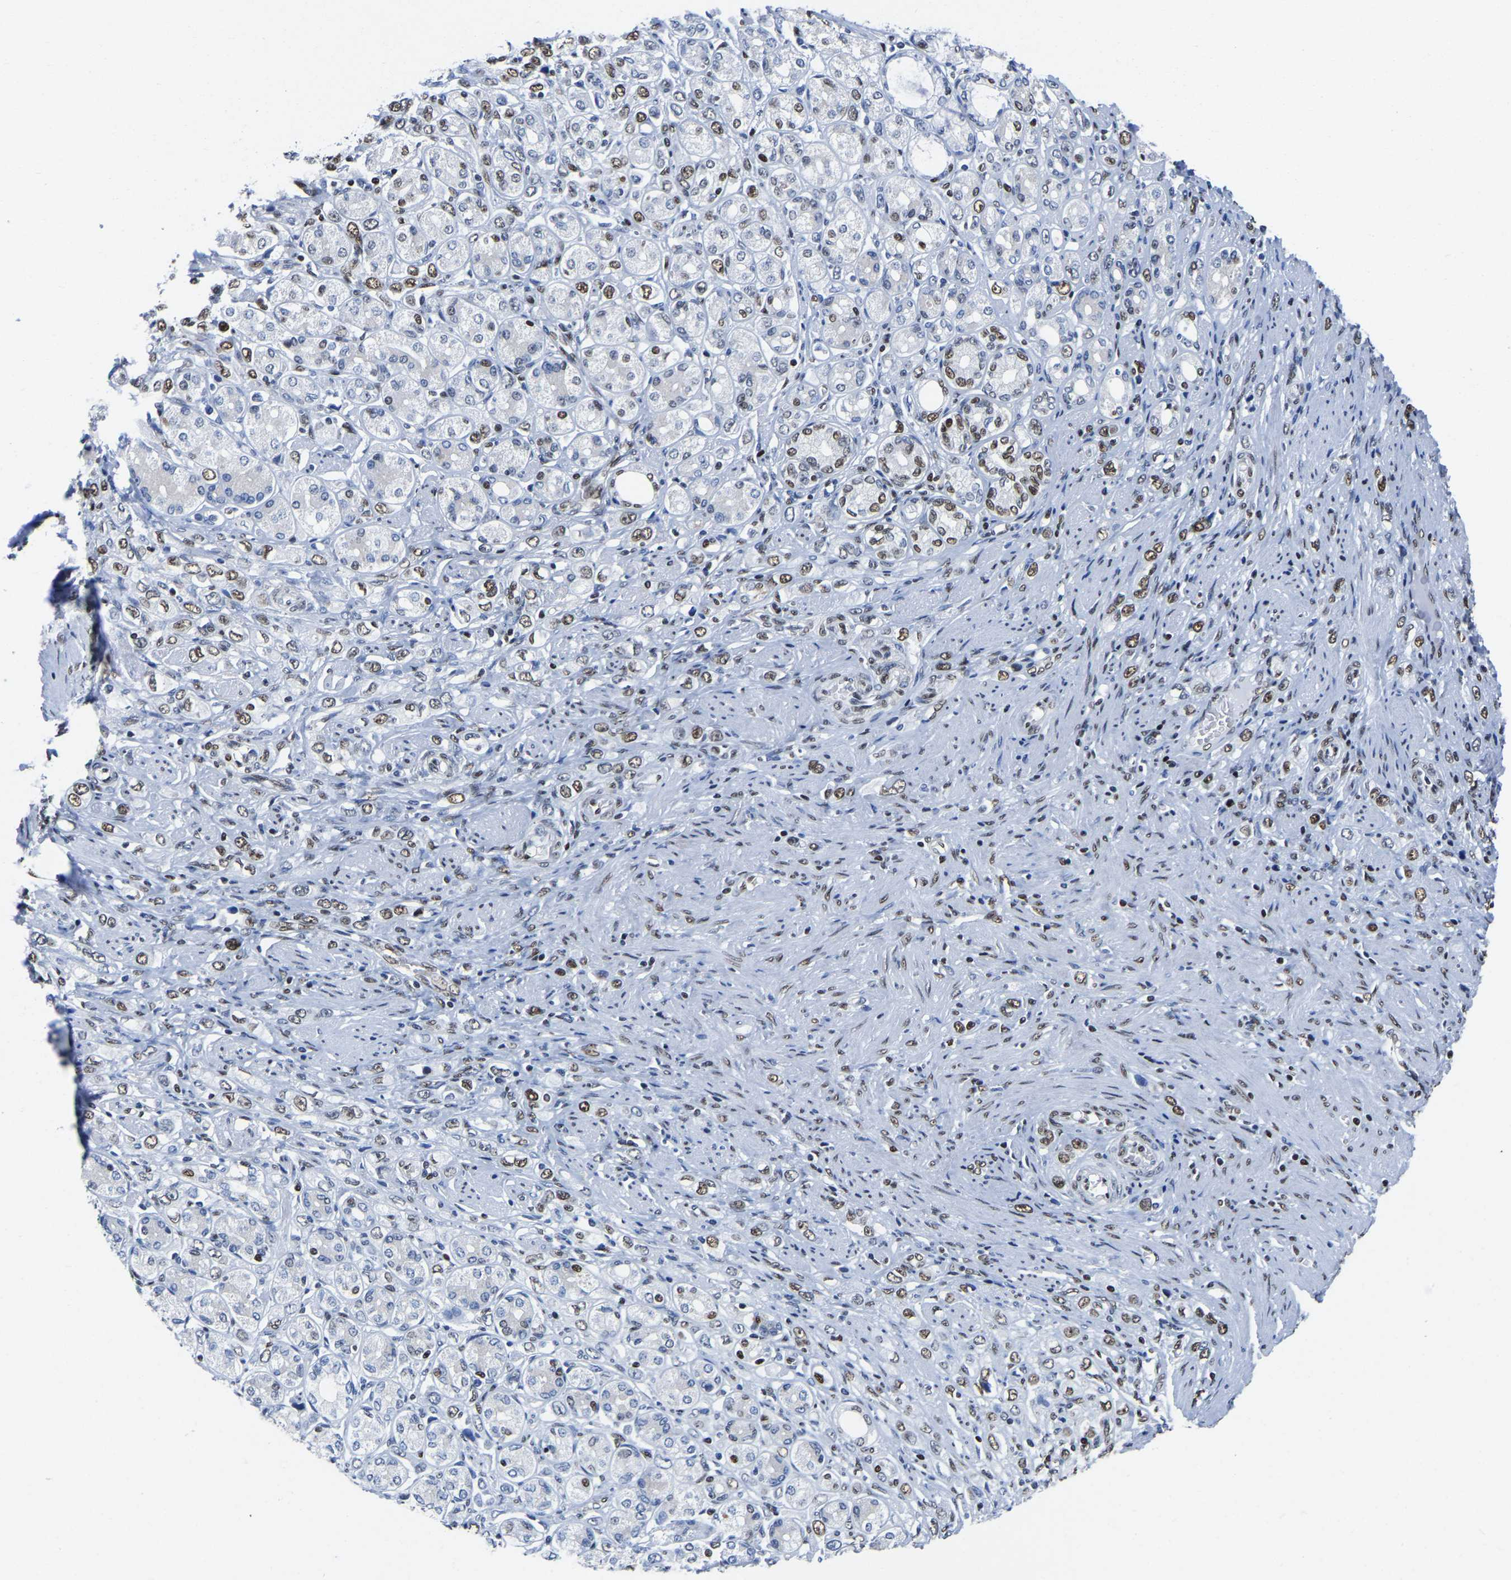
{"staining": {"intensity": "moderate", "quantity": ">75%", "location": "nuclear"}, "tissue": "stomach cancer", "cell_type": "Tumor cells", "image_type": "cancer", "snomed": [{"axis": "morphology", "description": "Adenocarcinoma, NOS"}, {"axis": "topography", "description": "Stomach"}], "caption": "Stomach cancer stained with DAB (3,3'-diaminobenzidine) IHC reveals medium levels of moderate nuclear expression in approximately >75% of tumor cells. Nuclei are stained in blue.", "gene": "UBA1", "patient": {"sex": "female", "age": 65}}